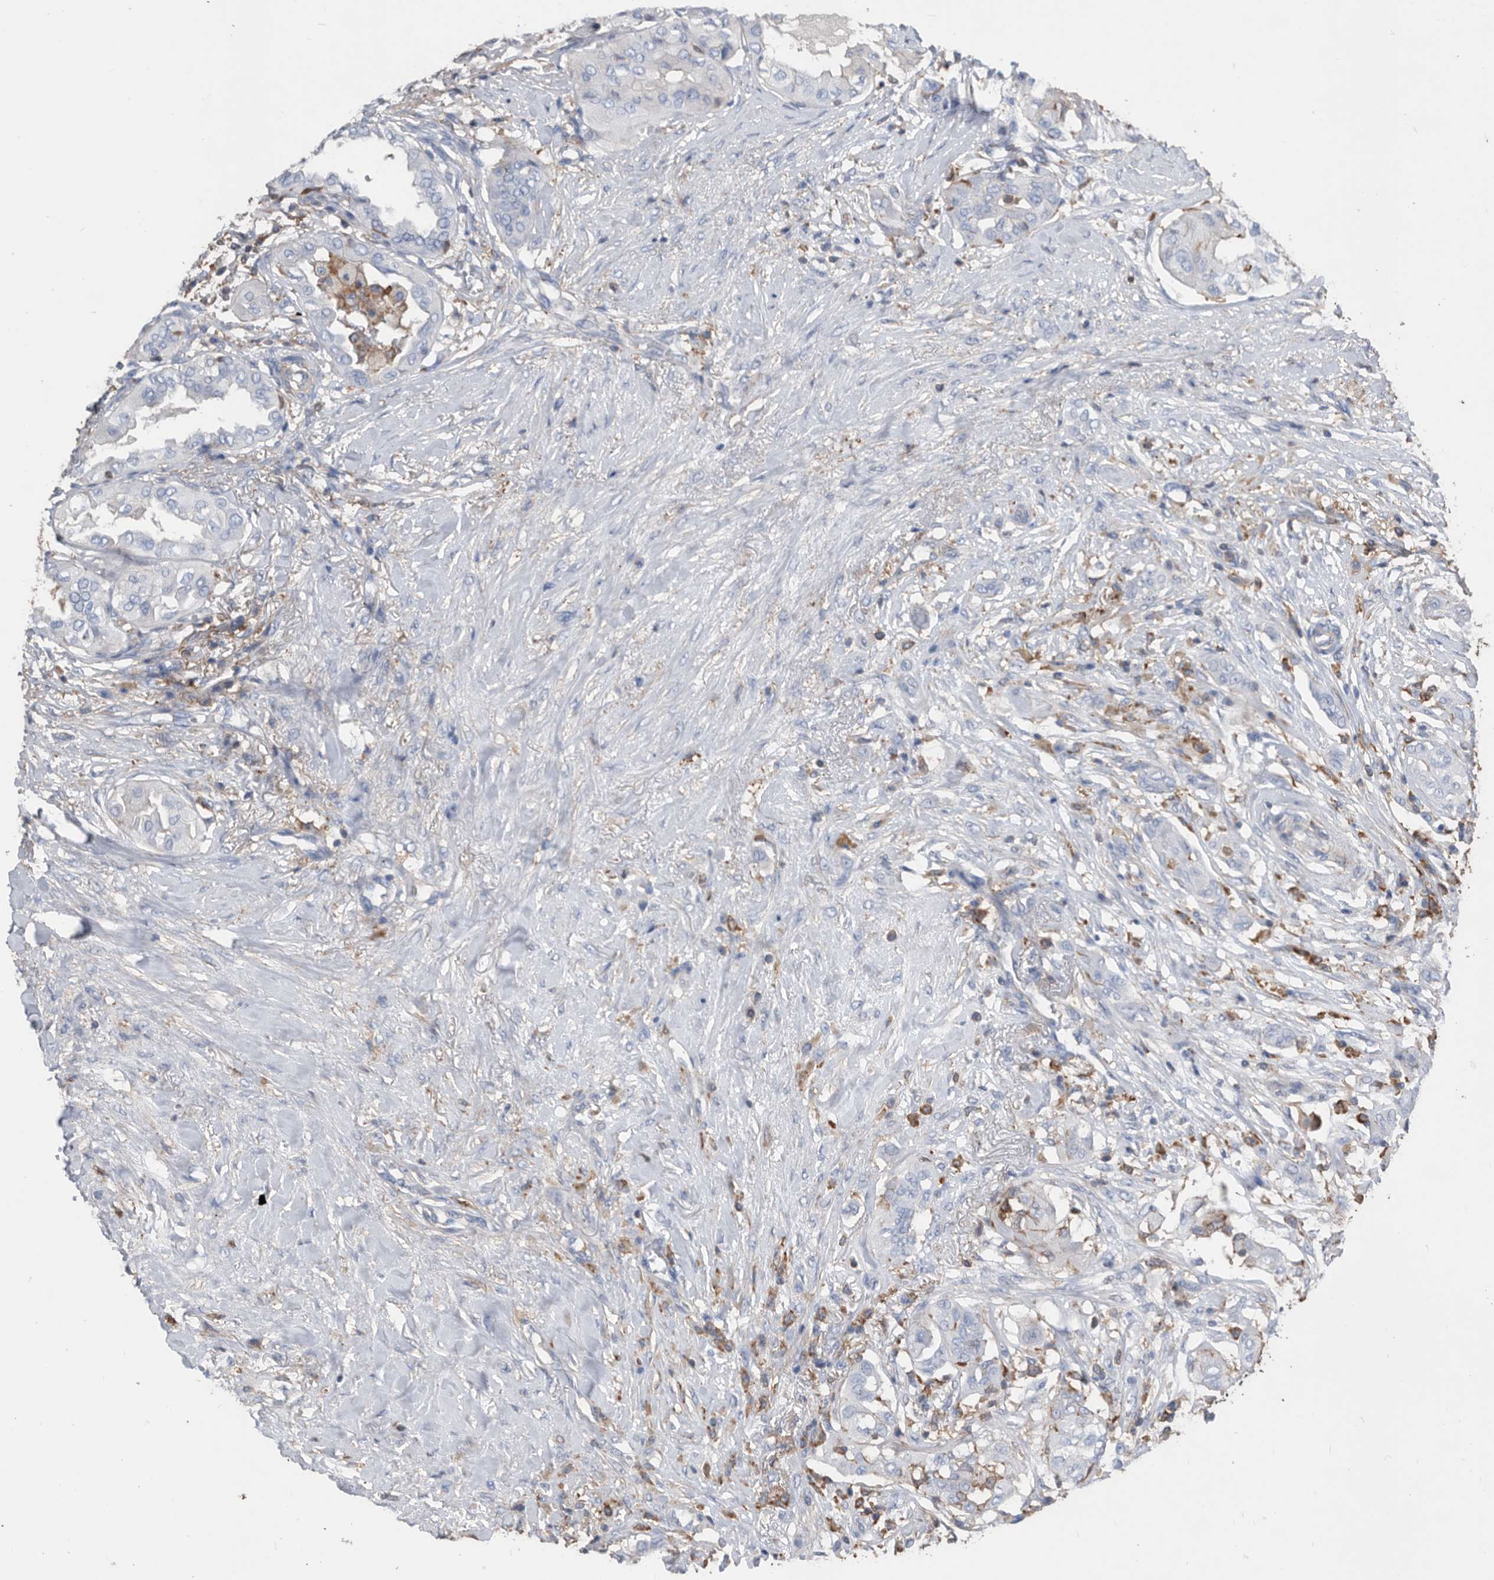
{"staining": {"intensity": "negative", "quantity": "none", "location": "none"}, "tissue": "thyroid cancer", "cell_type": "Tumor cells", "image_type": "cancer", "snomed": [{"axis": "morphology", "description": "Papillary adenocarcinoma, NOS"}, {"axis": "topography", "description": "Thyroid gland"}], "caption": "This is a image of immunohistochemistry staining of thyroid cancer (papillary adenocarcinoma), which shows no positivity in tumor cells.", "gene": "MS4A4A", "patient": {"sex": "female", "age": 59}}